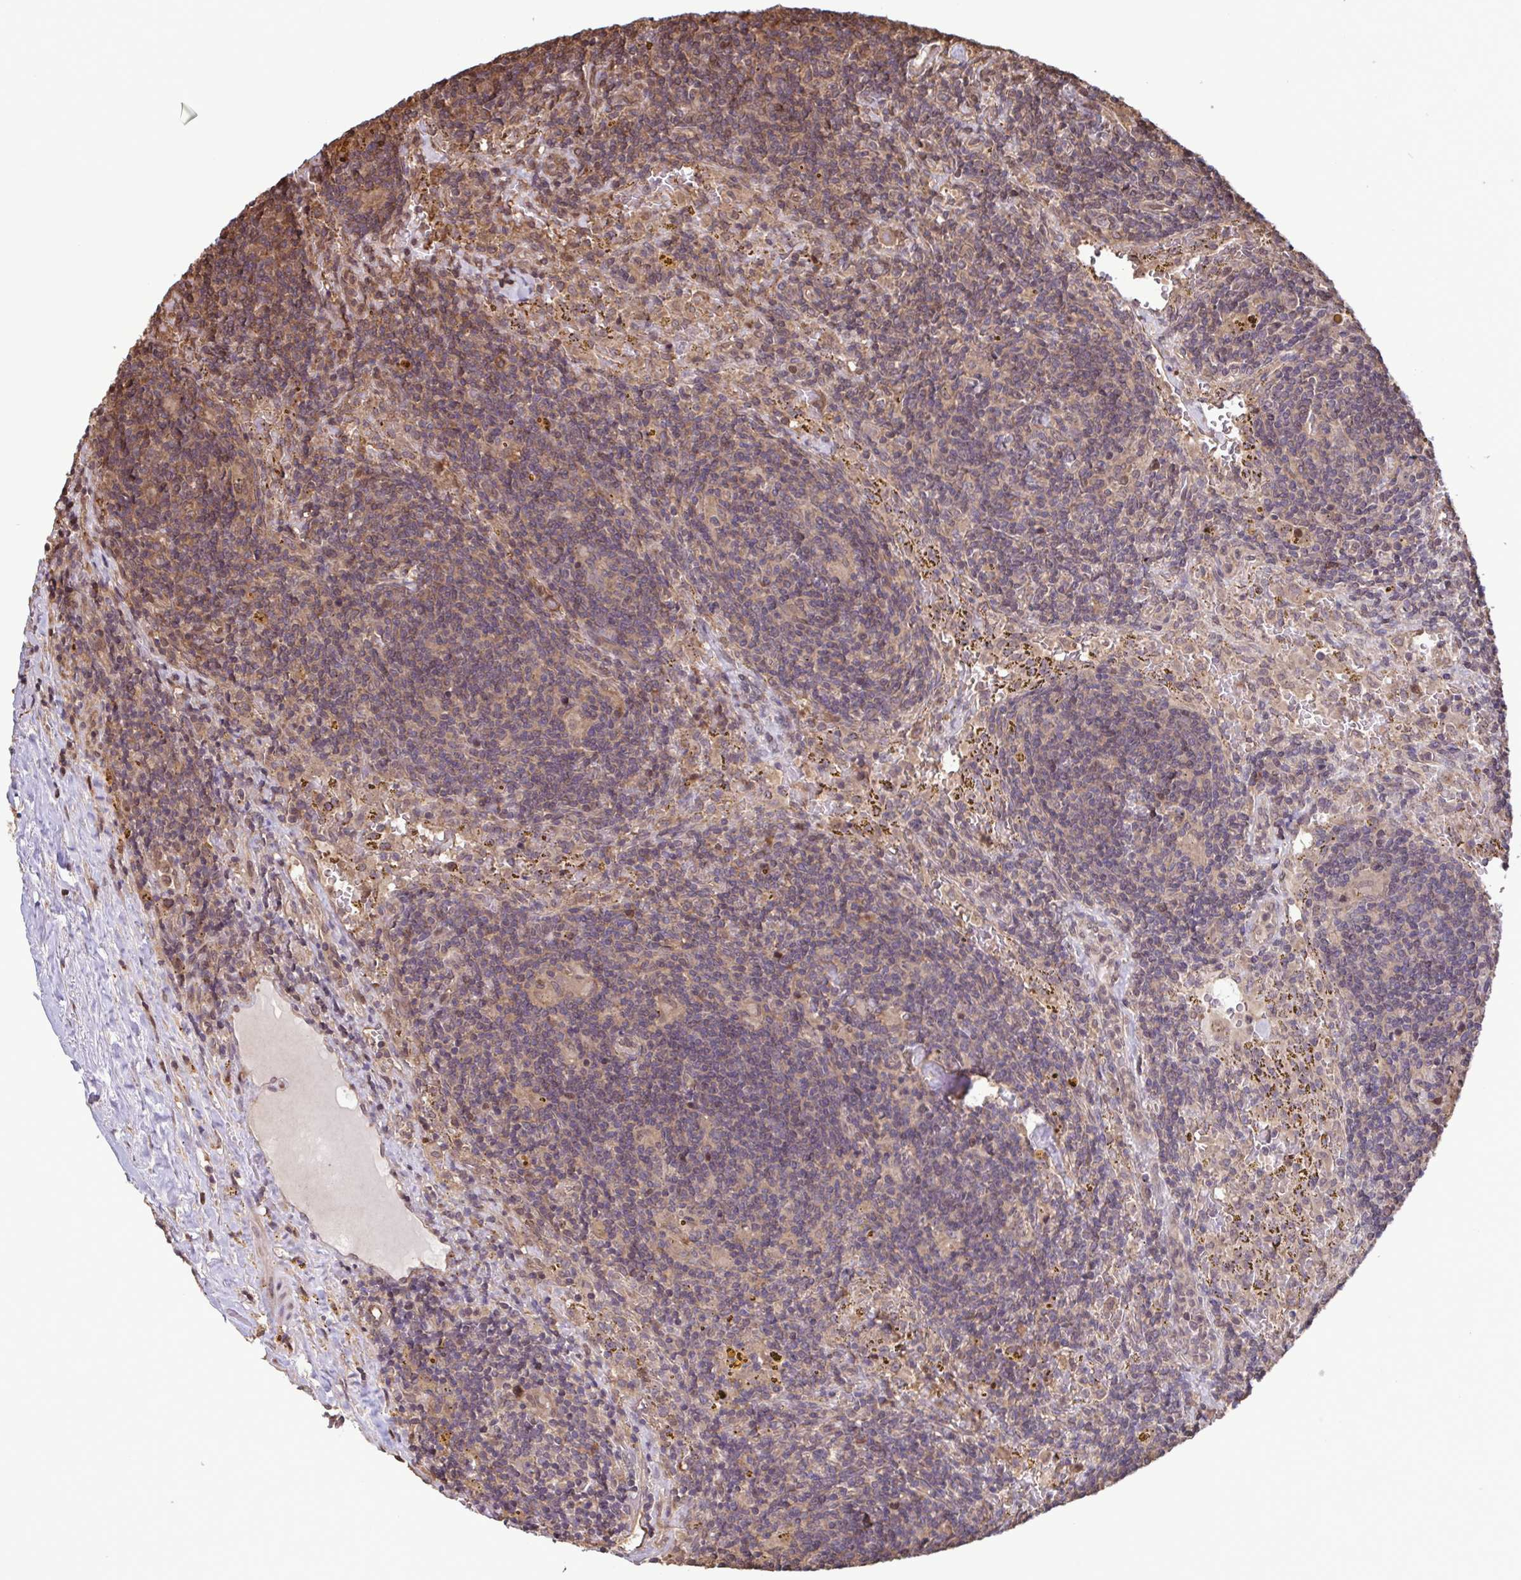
{"staining": {"intensity": "weak", "quantity": "<25%", "location": "cytoplasmic/membranous"}, "tissue": "lymphoma", "cell_type": "Tumor cells", "image_type": "cancer", "snomed": [{"axis": "morphology", "description": "Malignant lymphoma, non-Hodgkin's type, Low grade"}, {"axis": "topography", "description": "Spleen"}], "caption": "Tumor cells are negative for protein expression in human lymphoma.", "gene": "SEC63", "patient": {"sex": "female", "age": 70}}